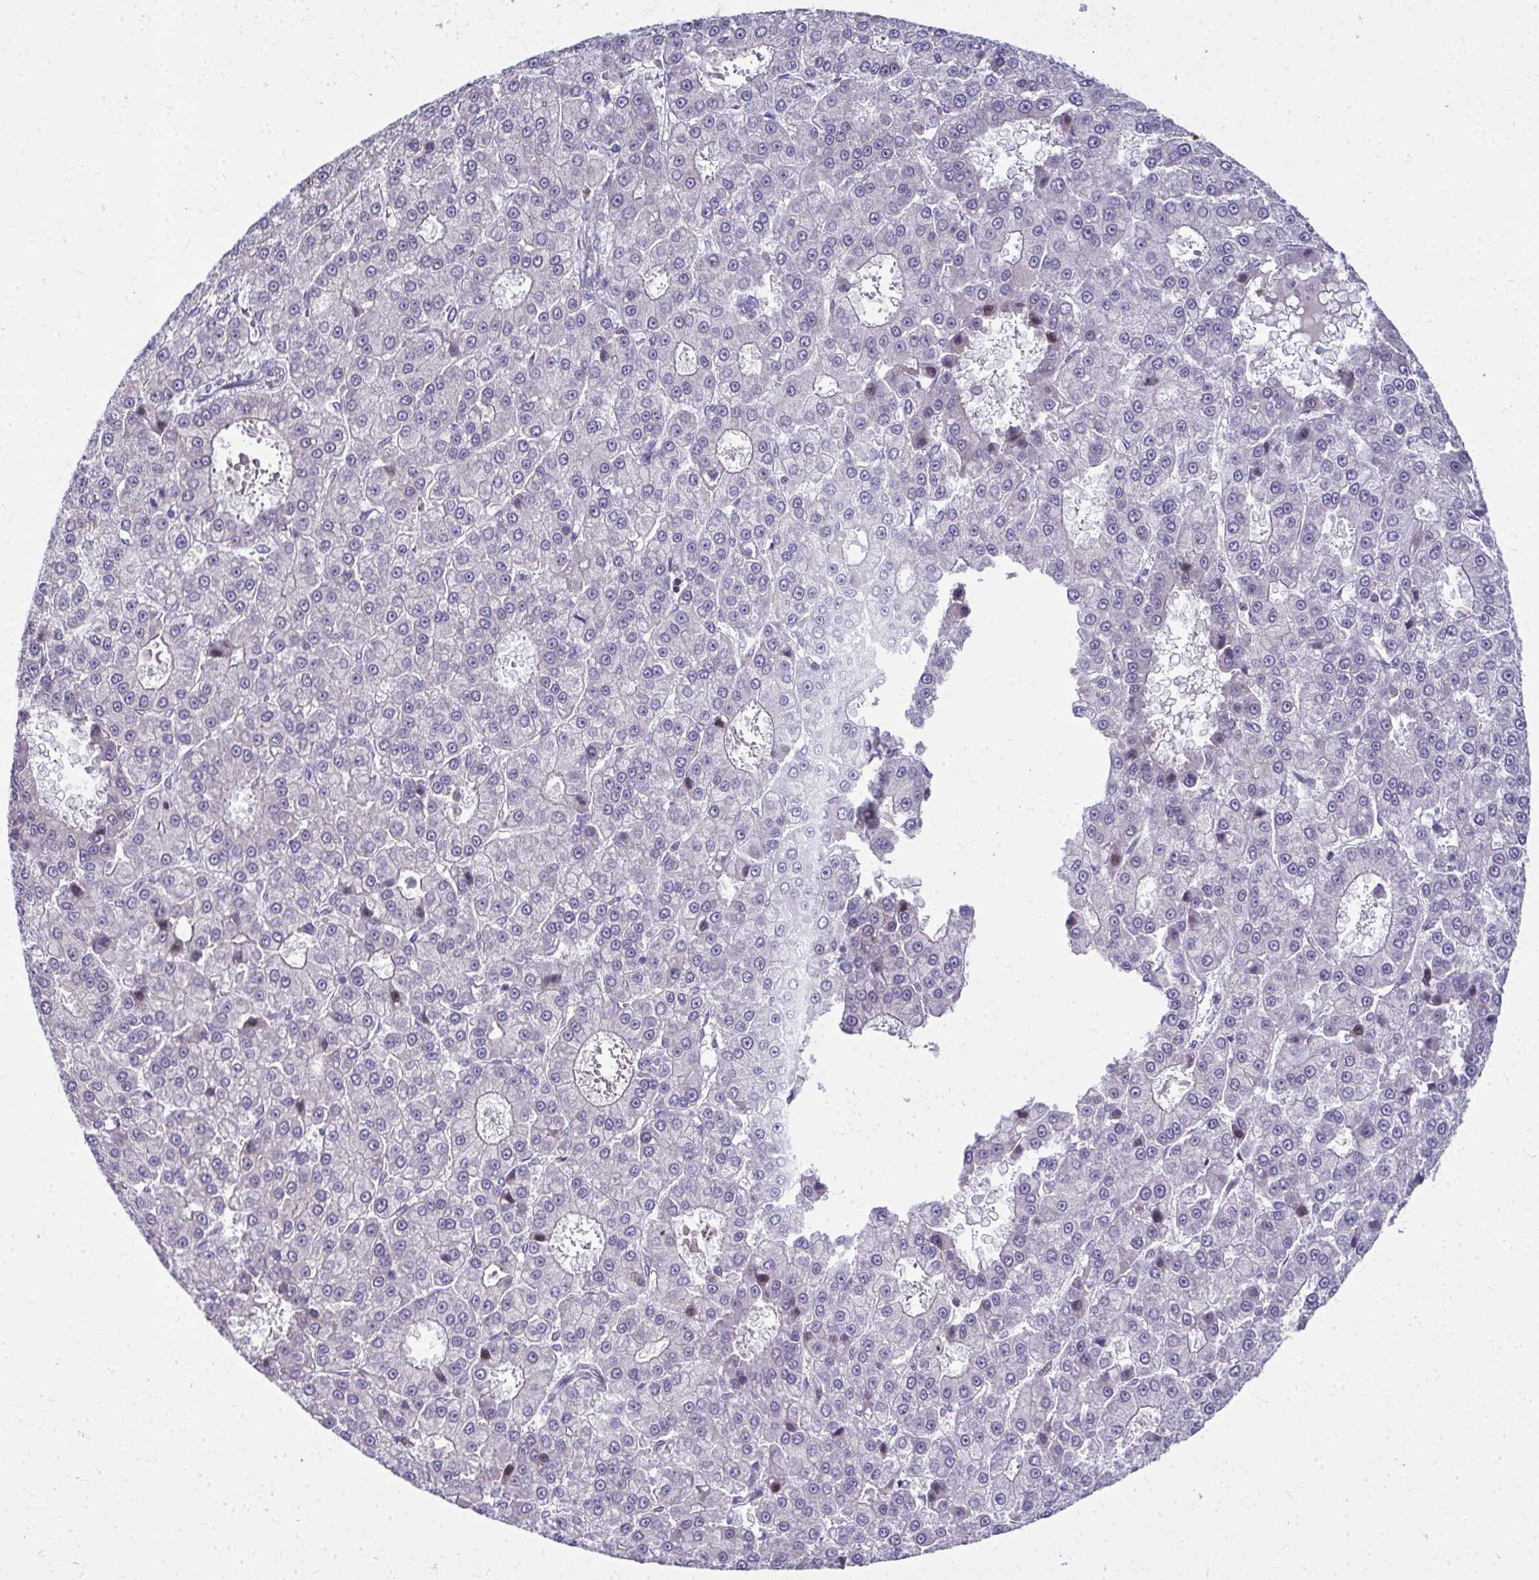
{"staining": {"intensity": "negative", "quantity": "none", "location": "none"}, "tissue": "liver cancer", "cell_type": "Tumor cells", "image_type": "cancer", "snomed": [{"axis": "morphology", "description": "Carcinoma, Hepatocellular, NOS"}, {"axis": "topography", "description": "Liver"}], "caption": "The micrograph exhibits no staining of tumor cells in hepatocellular carcinoma (liver). Nuclei are stained in blue.", "gene": "ODF1", "patient": {"sex": "male", "age": 70}}